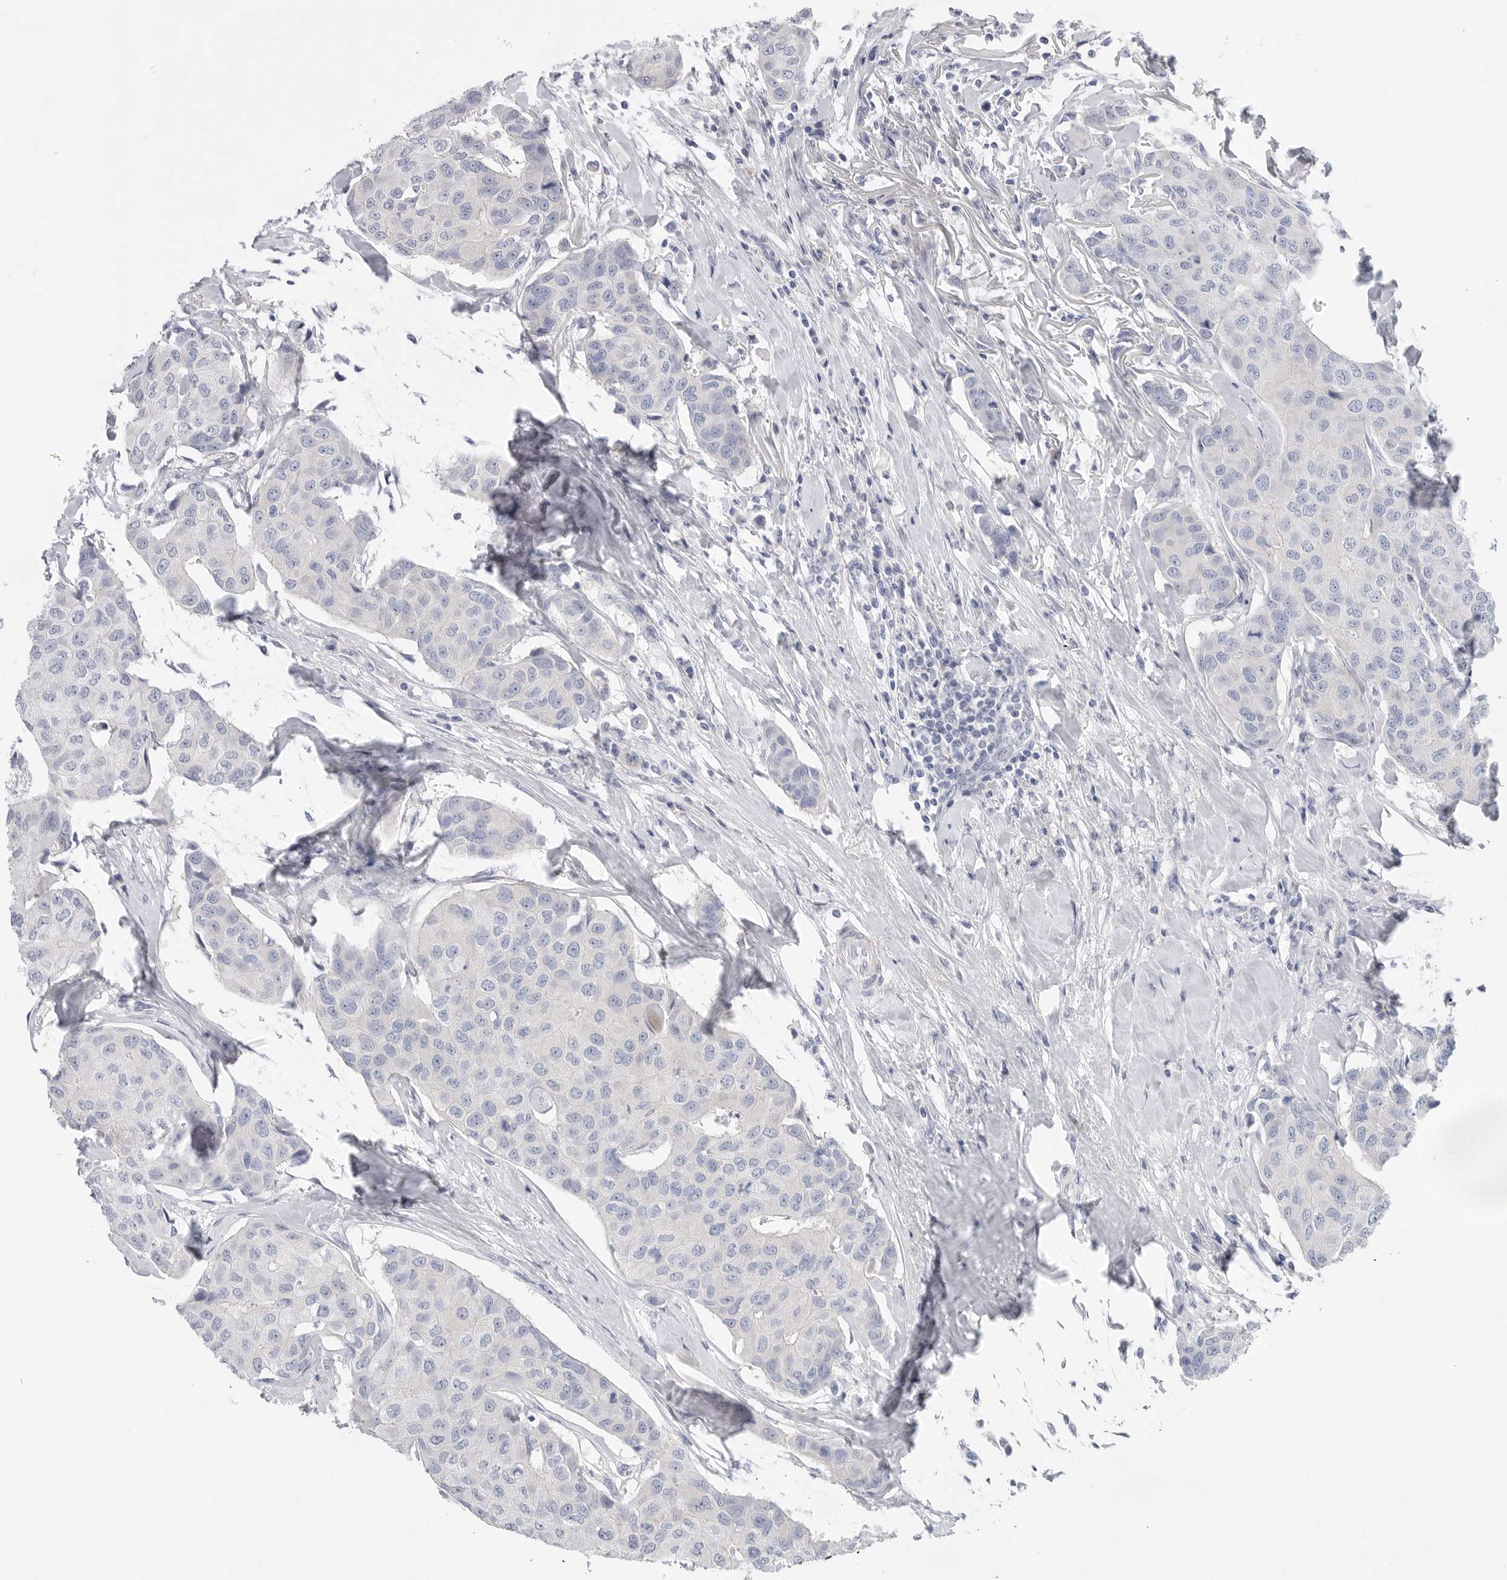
{"staining": {"intensity": "negative", "quantity": "none", "location": "none"}, "tissue": "breast cancer", "cell_type": "Tumor cells", "image_type": "cancer", "snomed": [{"axis": "morphology", "description": "Duct carcinoma"}, {"axis": "topography", "description": "Breast"}], "caption": "DAB (3,3'-diaminobenzidine) immunohistochemical staining of human breast cancer (infiltrating ductal carcinoma) exhibits no significant positivity in tumor cells.", "gene": "CAMK2B", "patient": {"sex": "female", "age": 80}}